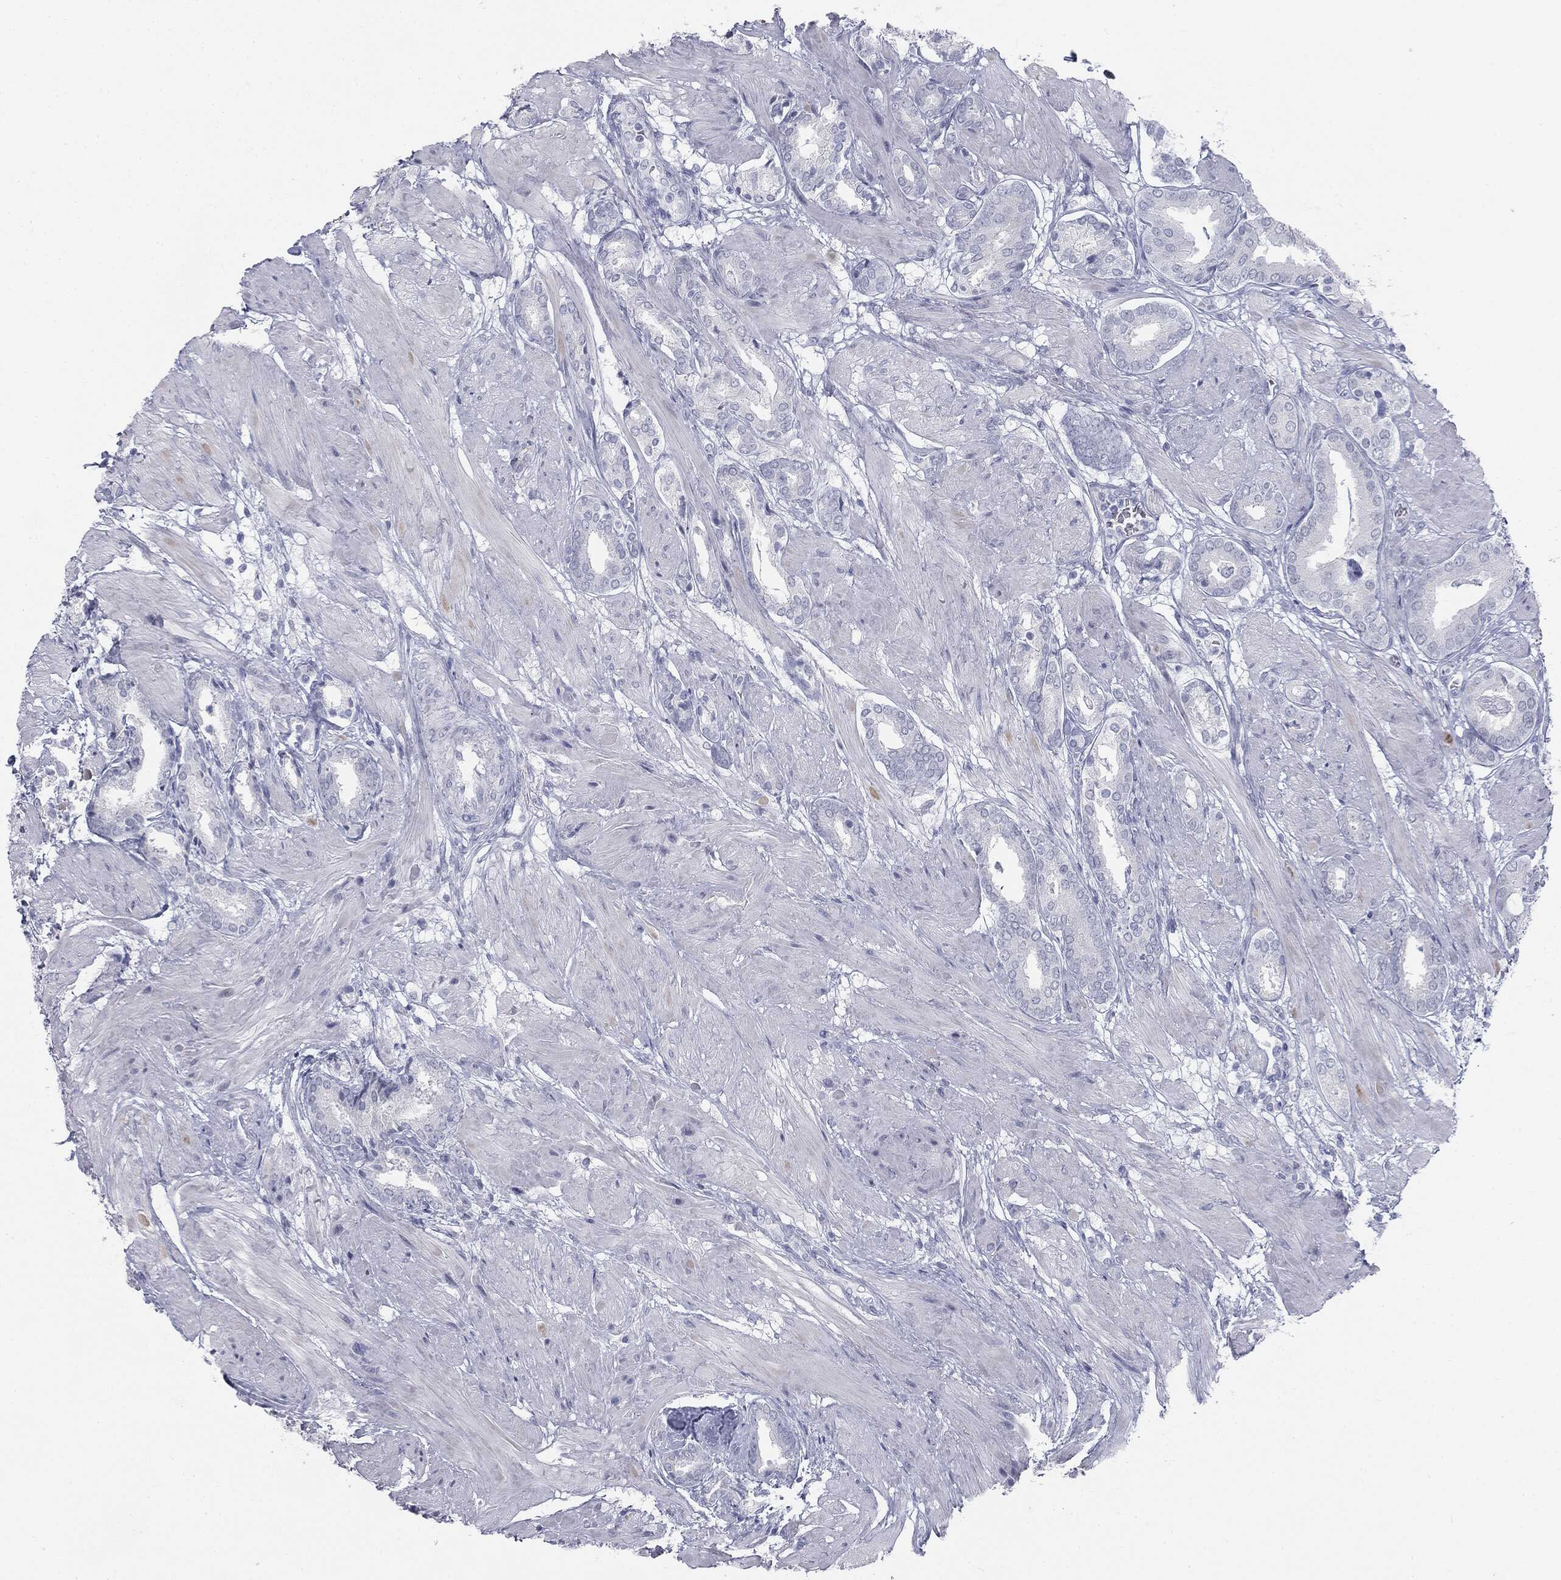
{"staining": {"intensity": "negative", "quantity": "none", "location": "none"}, "tissue": "prostate cancer", "cell_type": "Tumor cells", "image_type": "cancer", "snomed": [{"axis": "morphology", "description": "Adenocarcinoma, High grade"}, {"axis": "topography", "description": "Prostate"}], "caption": "High power microscopy photomicrograph of an immunohistochemistry (IHC) image of prostate cancer (high-grade adenocarcinoma), revealing no significant expression in tumor cells.", "gene": "TPO", "patient": {"sex": "male", "age": 56}}